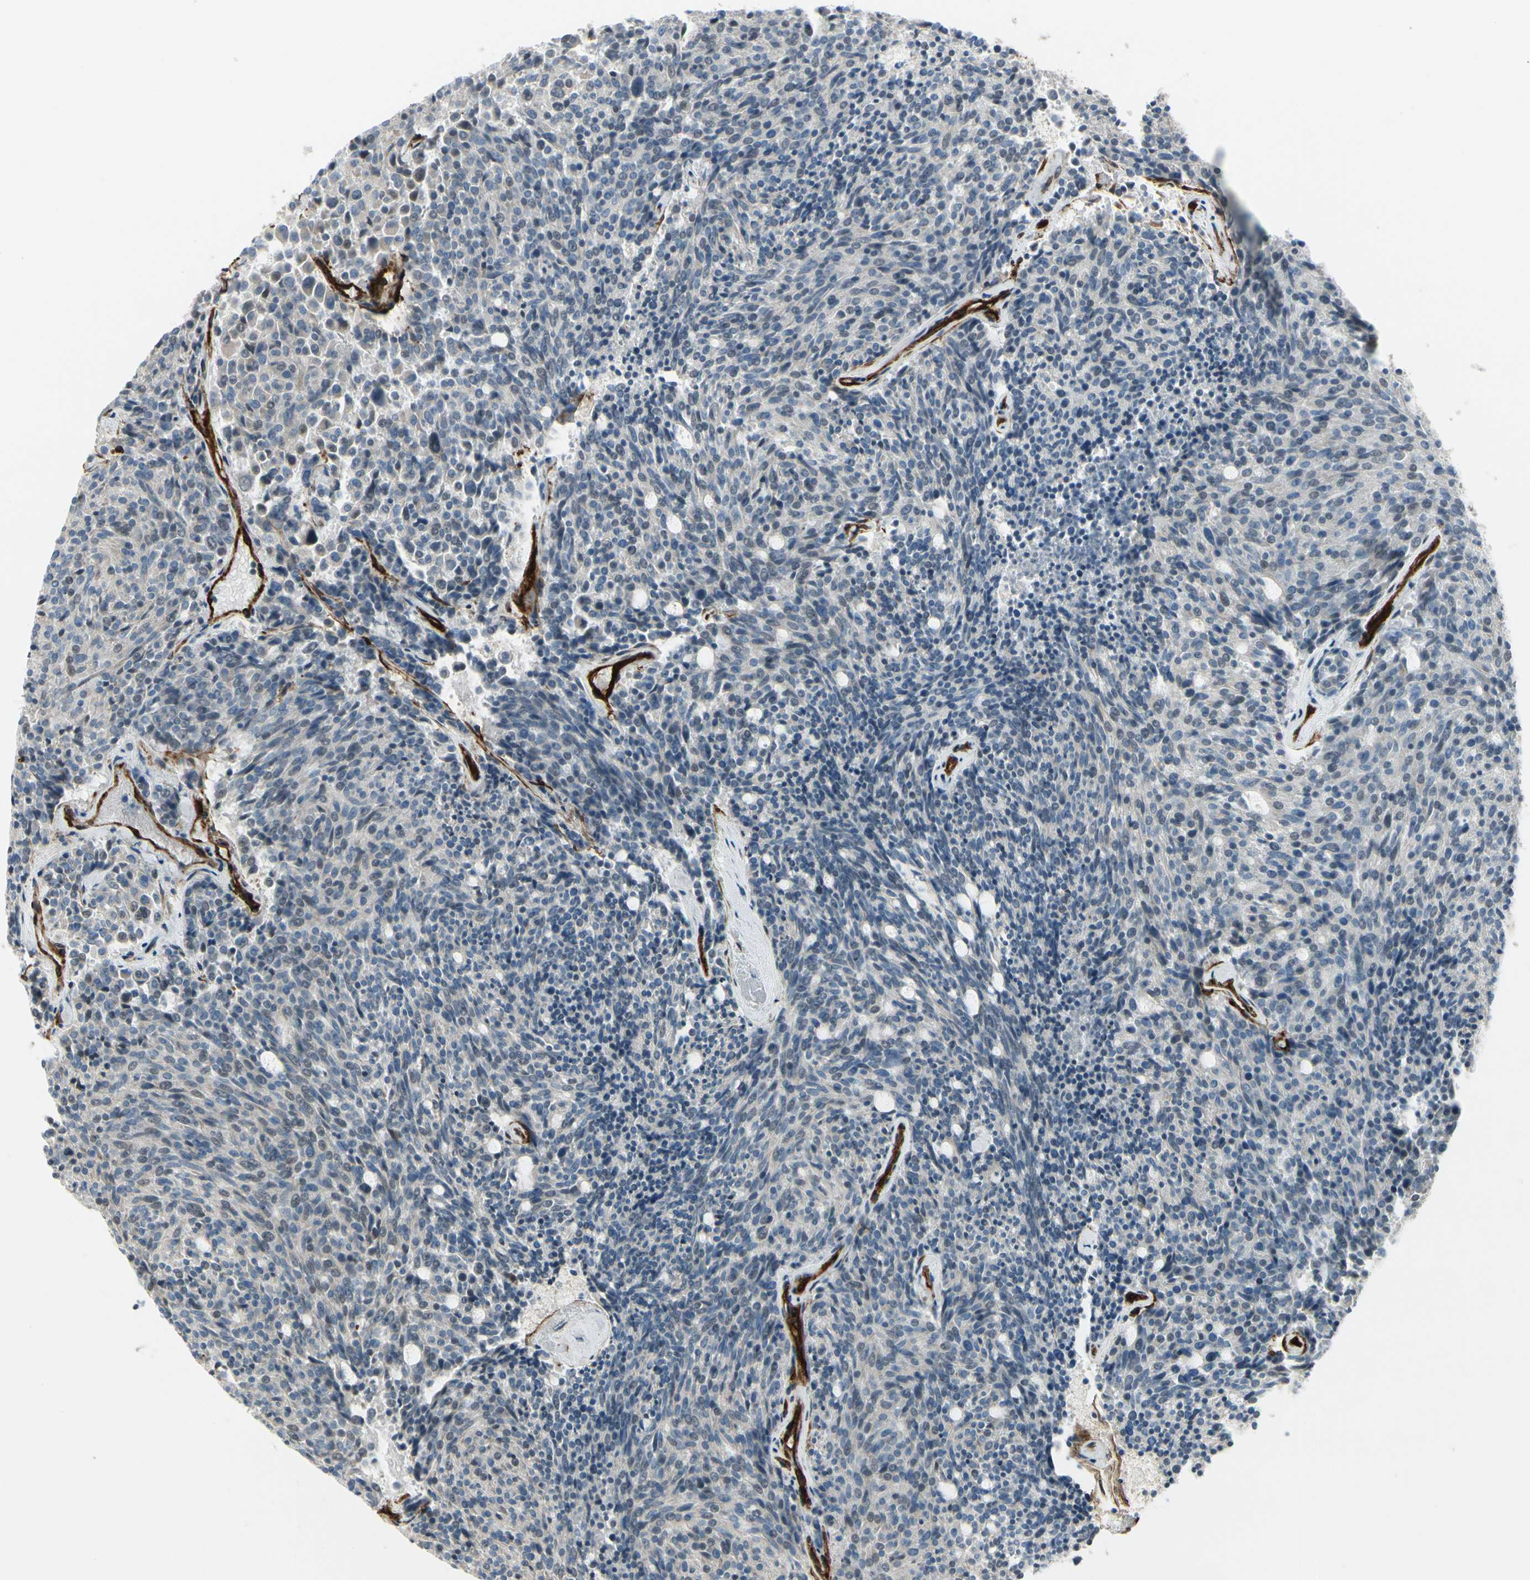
{"staining": {"intensity": "negative", "quantity": "none", "location": "none"}, "tissue": "carcinoid", "cell_type": "Tumor cells", "image_type": "cancer", "snomed": [{"axis": "morphology", "description": "Carcinoid, malignant, NOS"}, {"axis": "topography", "description": "Pancreas"}], "caption": "IHC of human malignant carcinoid demonstrates no positivity in tumor cells.", "gene": "MCAM", "patient": {"sex": "female", "age": 54}}